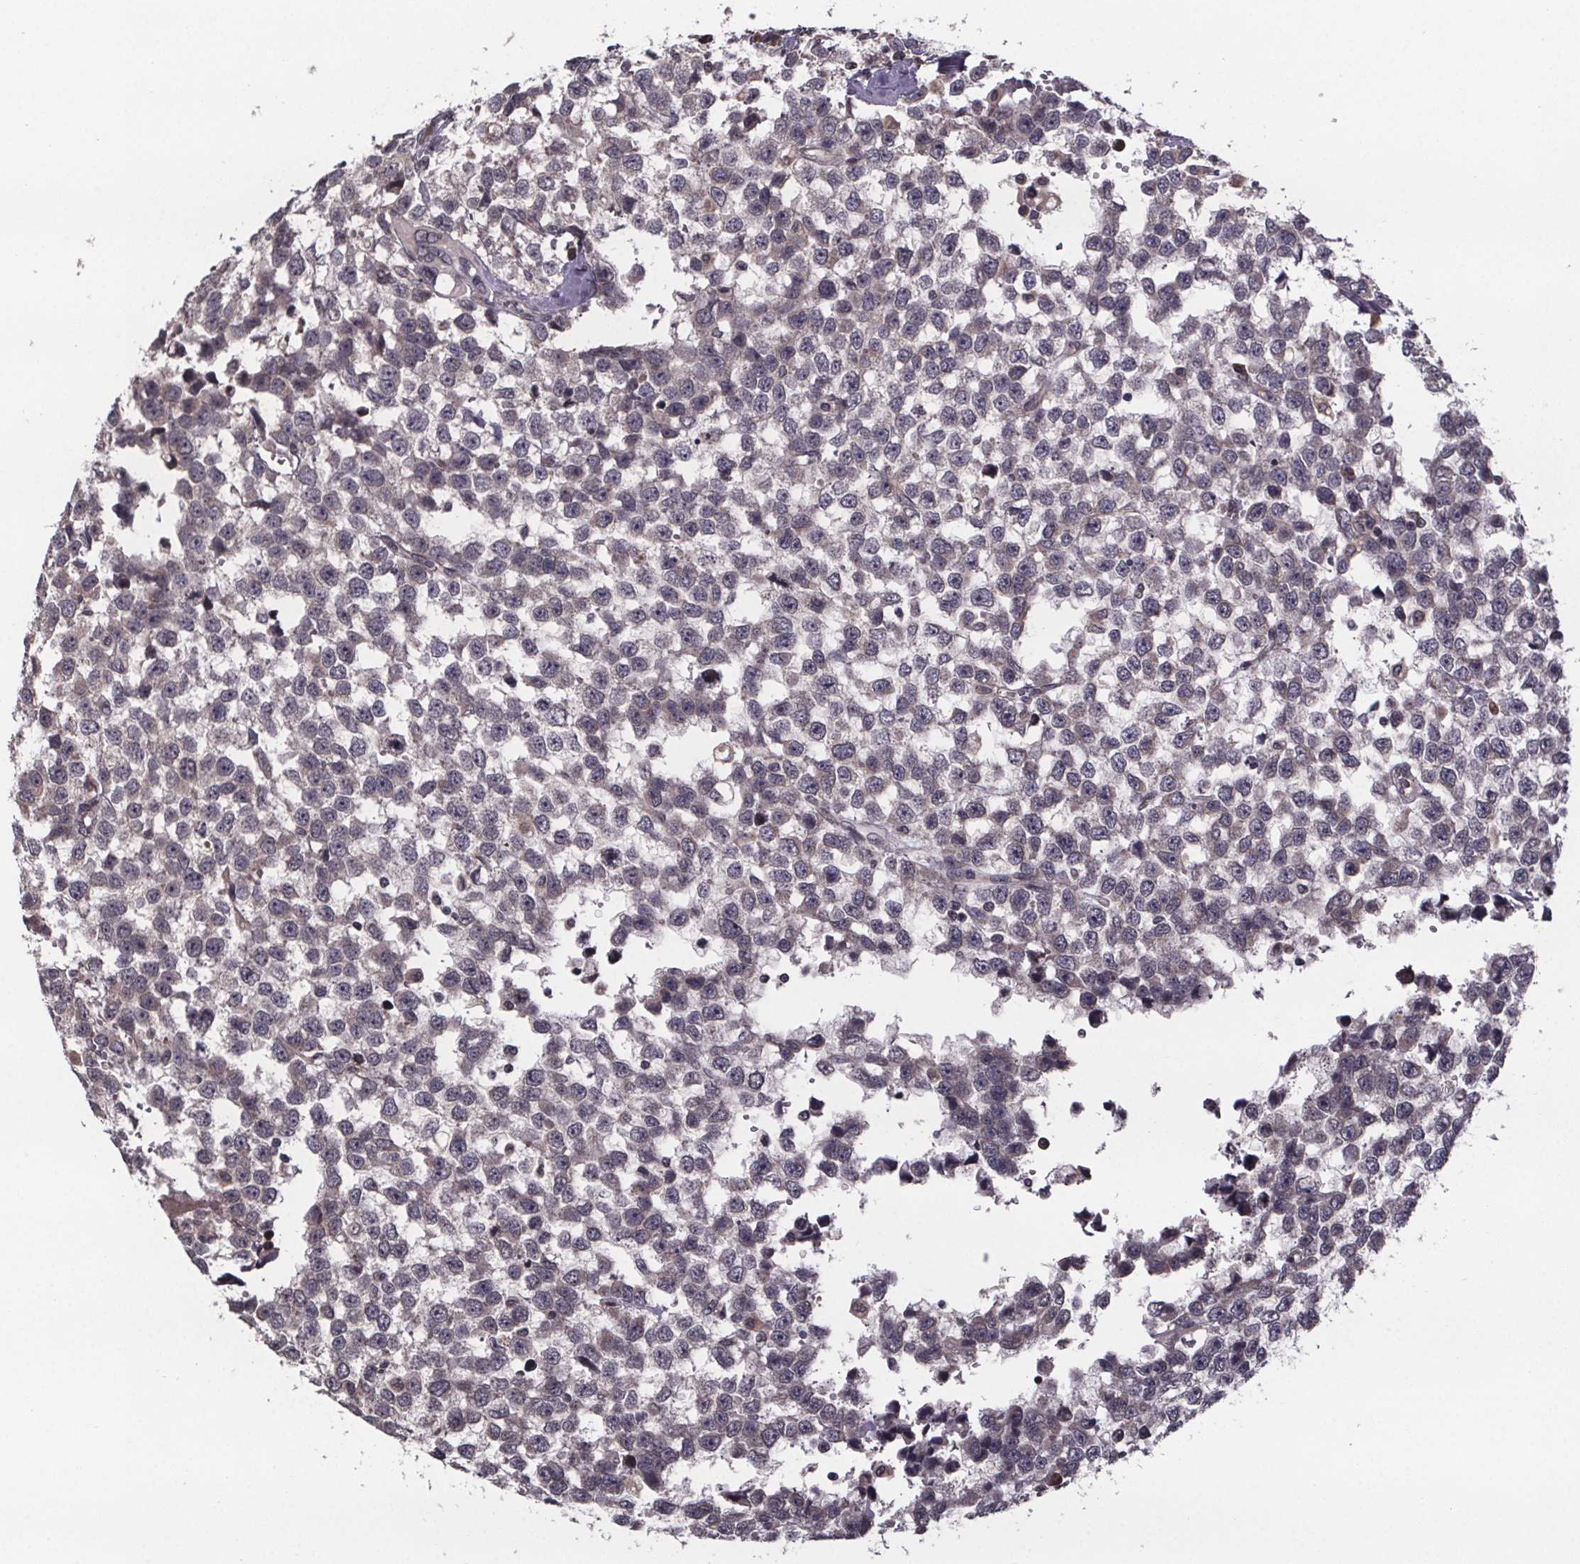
{"staining": {"intensity": "weak", "quantity": "25%-75%", "location": "cytoplasmic/membranous"}, "tissue": "testis cancer", "cell_type": "Tumor cells", "image_type": "cancer", "snomed": [{"axis": "morphology", "description": "Seminoma, NOS"}, {"axis": "topography", "description": "Testis"}], "caption": "The photomicrograph reveals a brown stain indicating the presence of a protein in the cytoplasmic/membranous of tumor cells in testis cancer (seminoma). (DAB IHC, brown staining for protein, blue staining for nuclei).", "gene": "SAT1", "patient": {"sex": "male", "age": 34}}